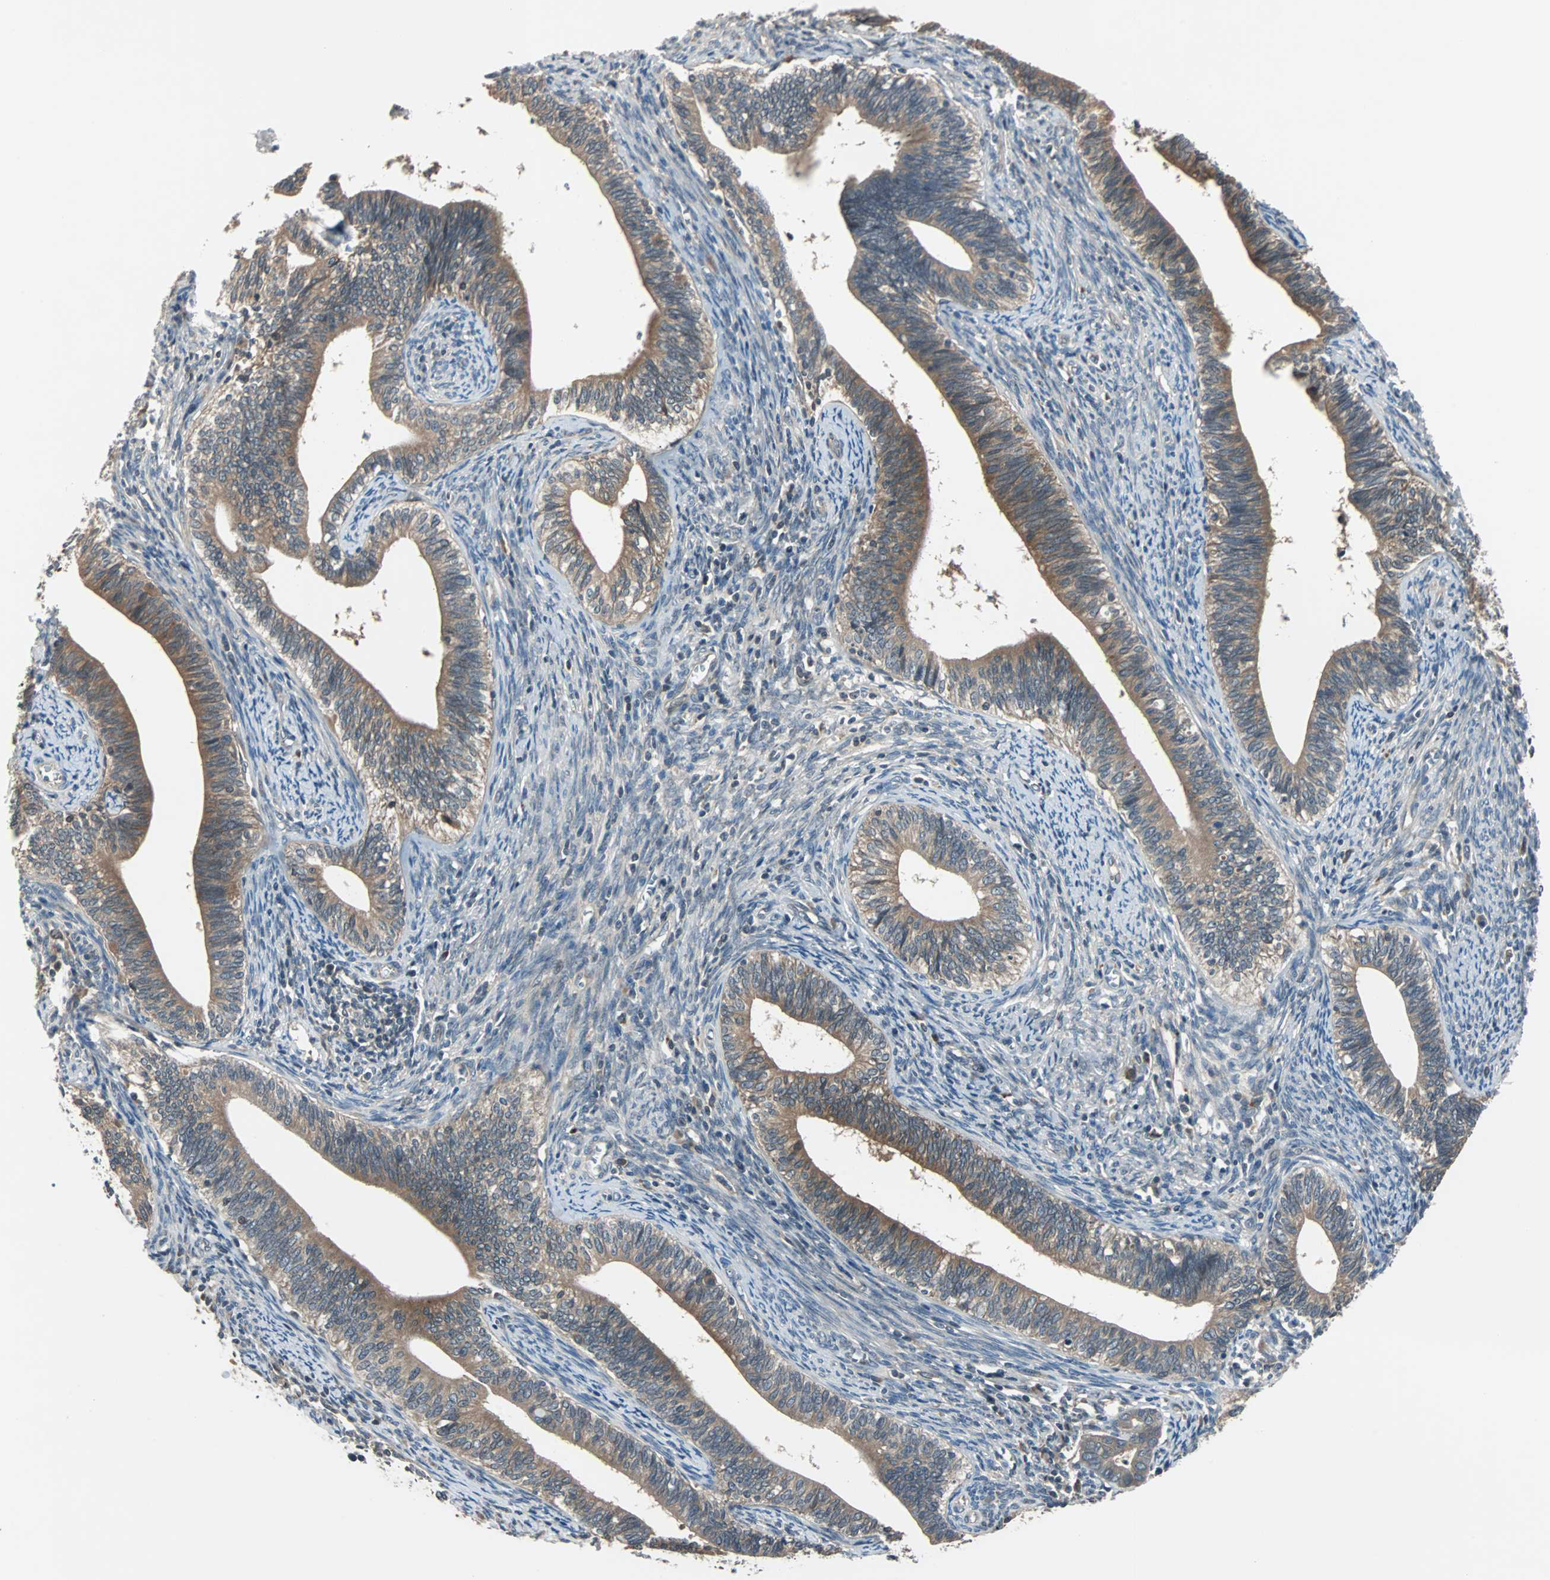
{"staining": {"intensity": "moderate", "quantity": ">75%", "location": "cytoplasmic/membranous"}, "tissue": "cervical cancer", "cell_type": "Tumor cells", "image_type": "cancer", "snomed": [{"axis": "morphology", "description": "Adenocarcinoma, NOS"}, {"axis": "topography", "description": "Cervix"}], "caption": "This is a micrograph of immunohistochemistry (IHC) staining of cervical cancer (adenocarcinoma), which shows moderate expression in the cytoplasmic/membranous of tumor cells.", "gene": "ARF1", "patient": {"sex": "female", "age": 44}}